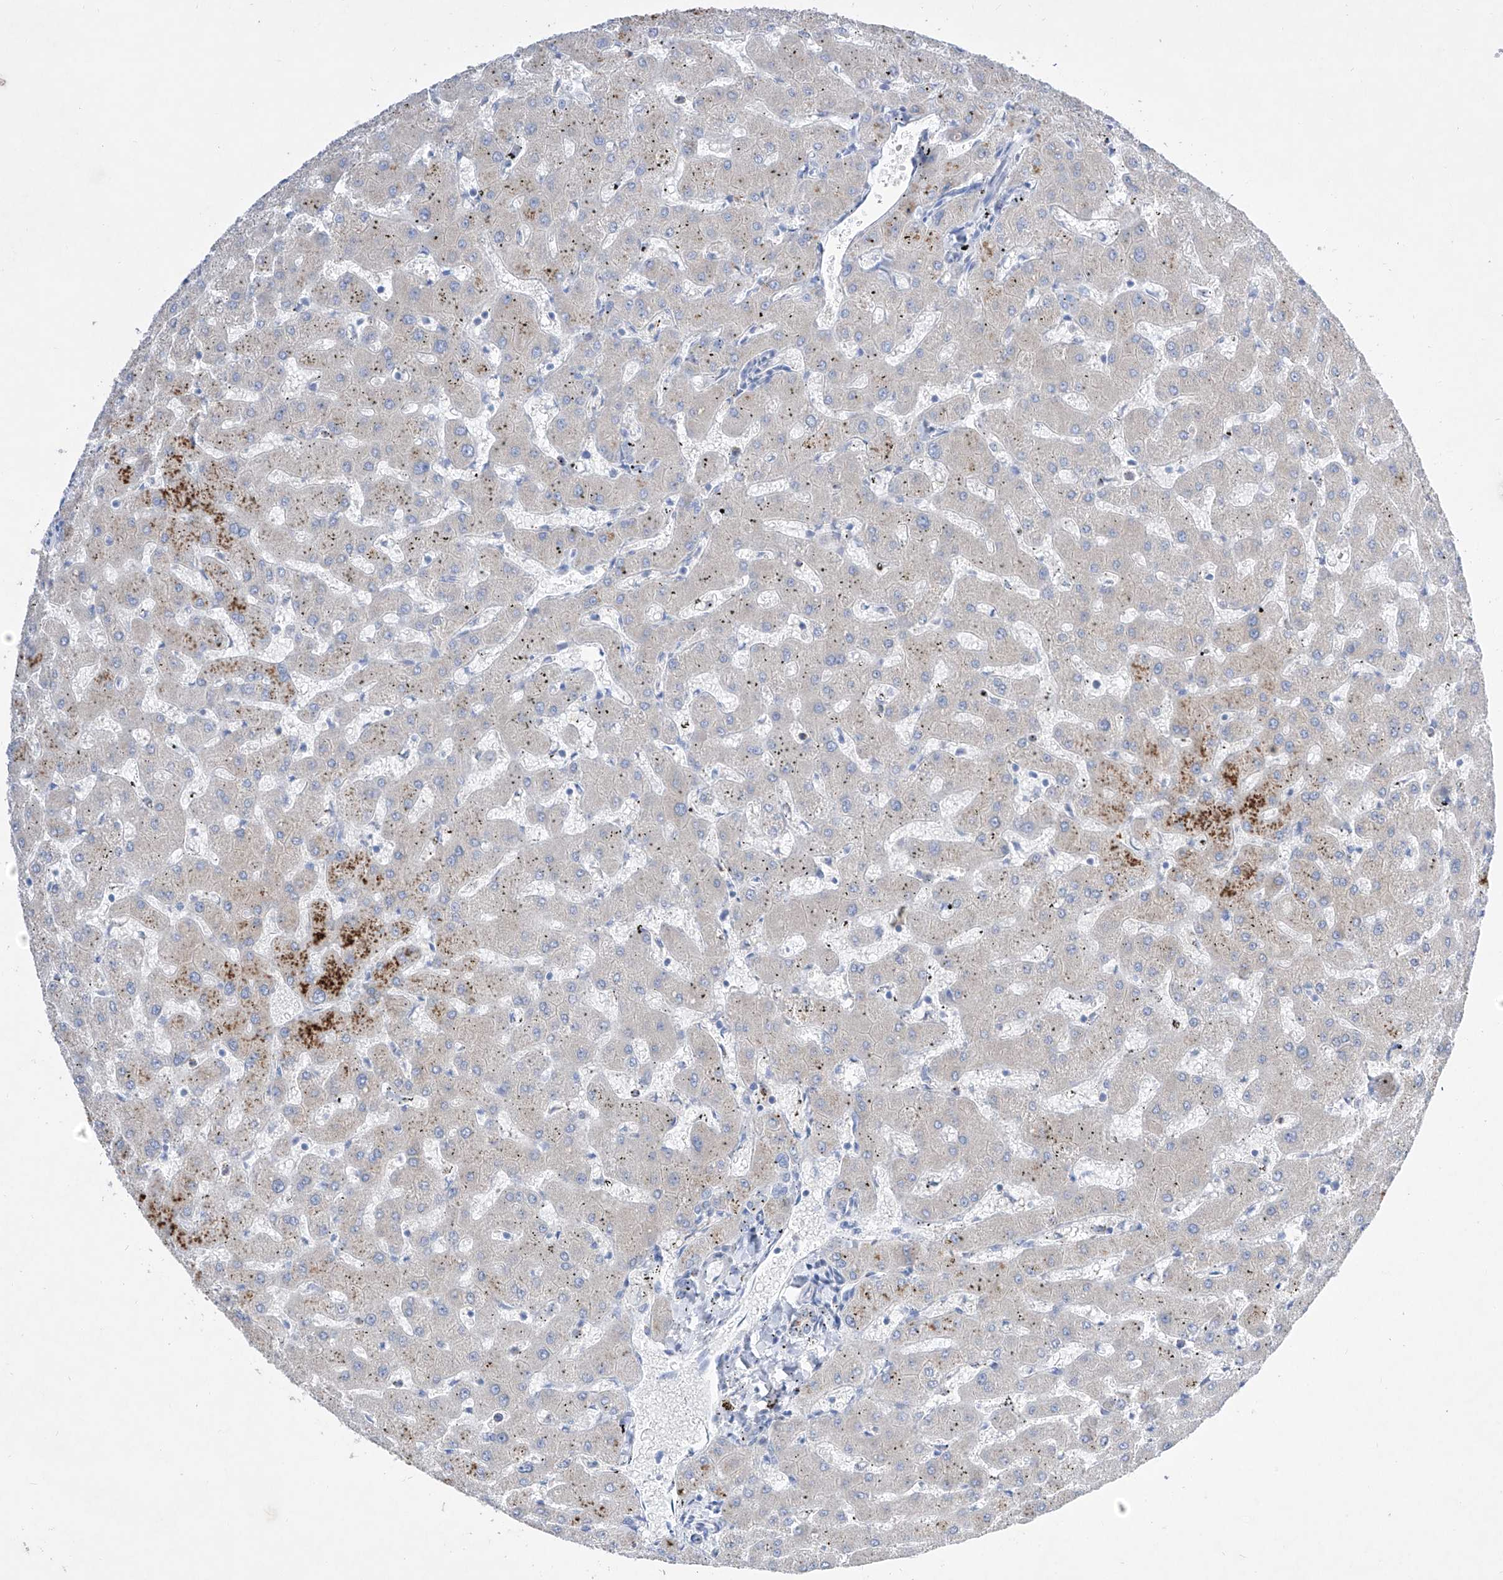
{"staining": {"intensity": "negative", "quantity": "none", "location": "none"}, "tissue": "liver", "cell_type": "Cholangiocytes", "image_type": "normal", "snomed": [{"axis": "morphology", "description": "Normal tissue, NOS"}, {"axis": "topography", "description": "Liver"}], "caption": "There is no significant staining in cholangiocytes of liver.", "gene": "TM7SF2", "patient": {"sex": "female", "age": 63}}